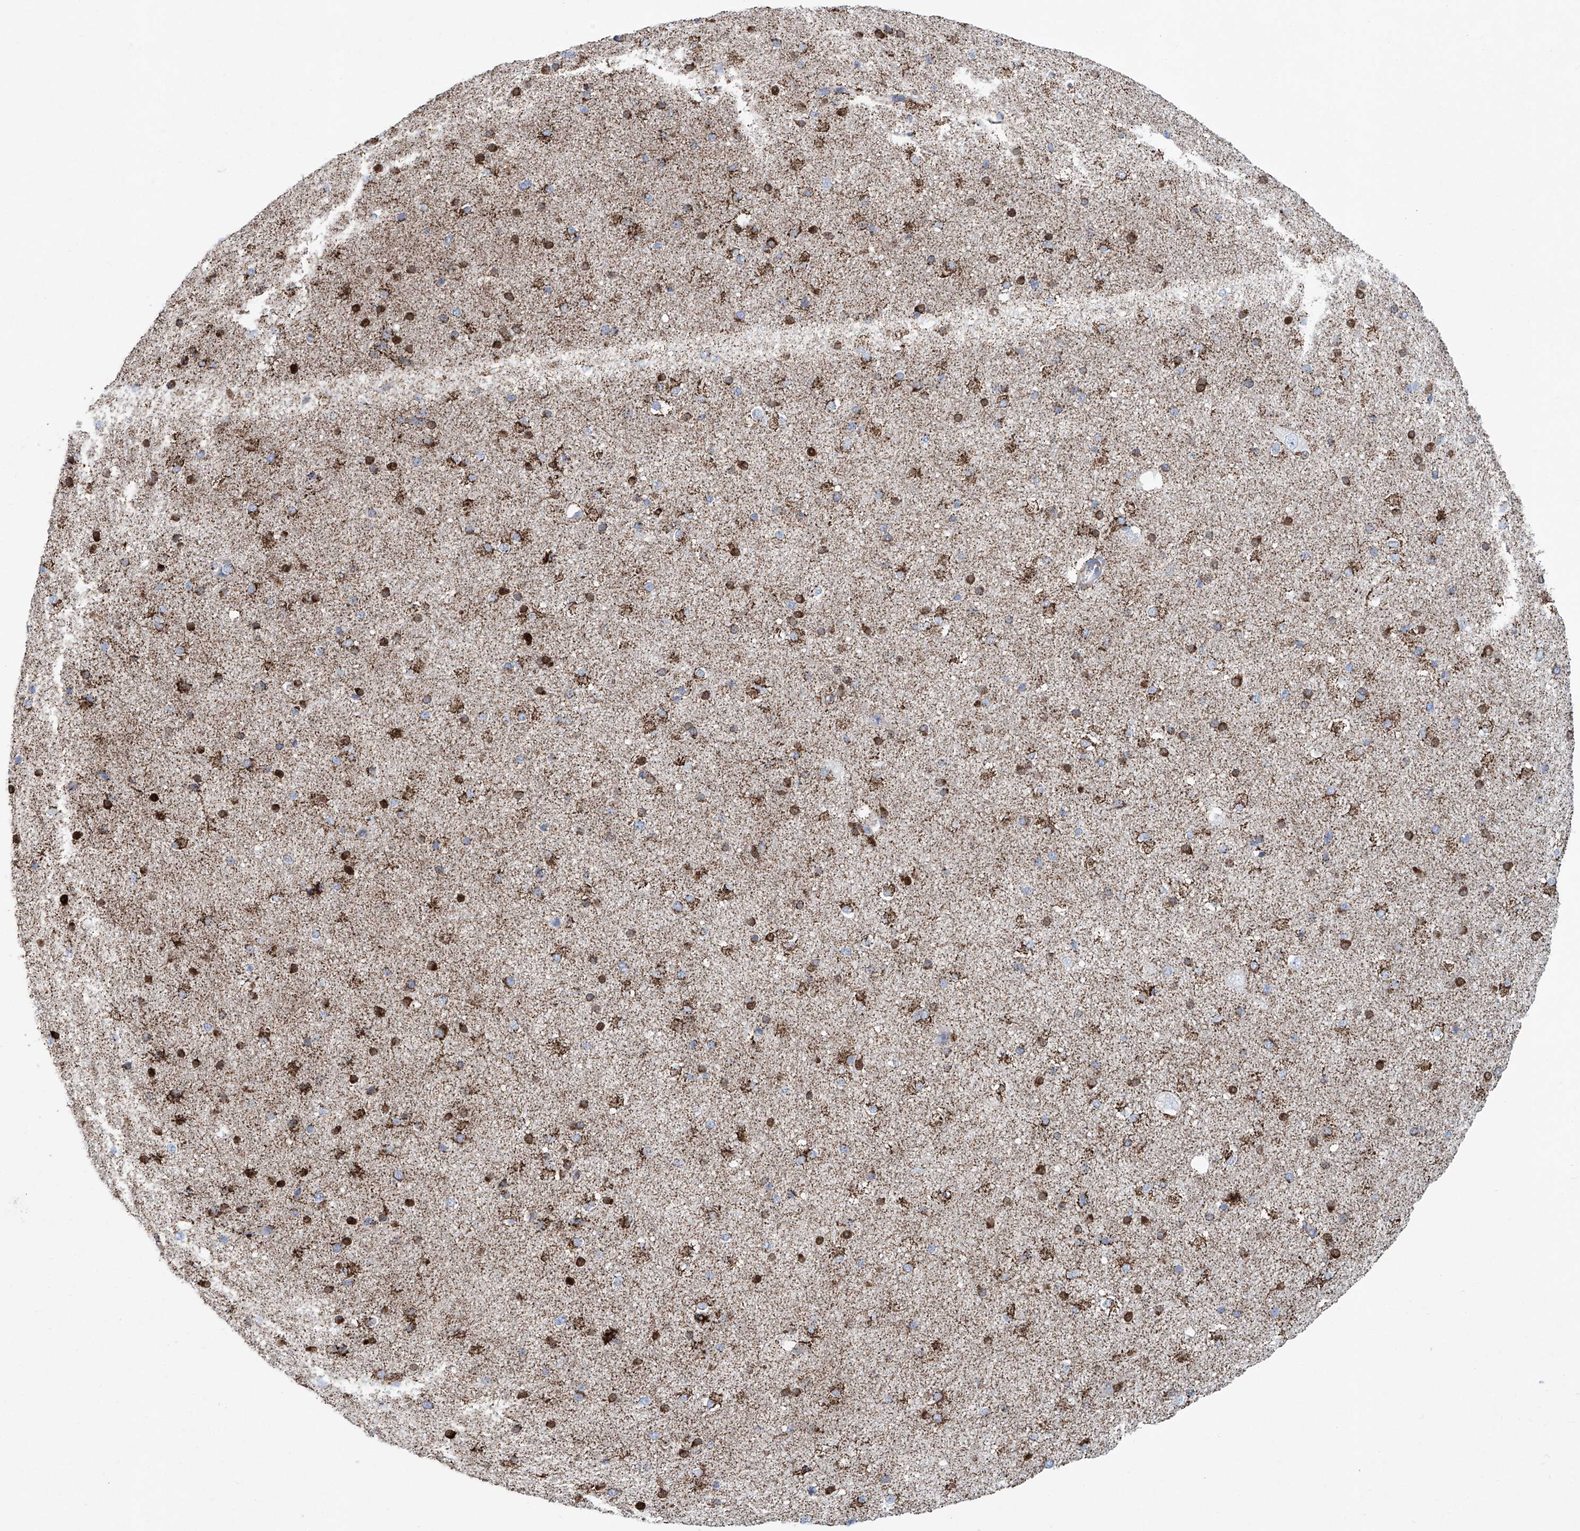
{"staining": {"intensity": "moderate", "quantity": ">75%", "location": "cytoplasmic/membranous"}, "tissue": "cerebral cortex", "cell_type": "Endothelial cells", "image_type": "normal", "snomed": [{"axis": "morphology", "description": "Normal tissue, NOS"}, {"axis": "morphology", "description": "Developmental malformation"}, {"axis": "topography", "description": "Cerebral cortex"}], "caption": "This image shows IHC staining of benign cerebral cortex, with medium moderate cytoplasmic/membranous staining in about >75% of endothelial cells.", "gene": "ALDH6A1", "patient": {"sex": "female", "age": 30}}